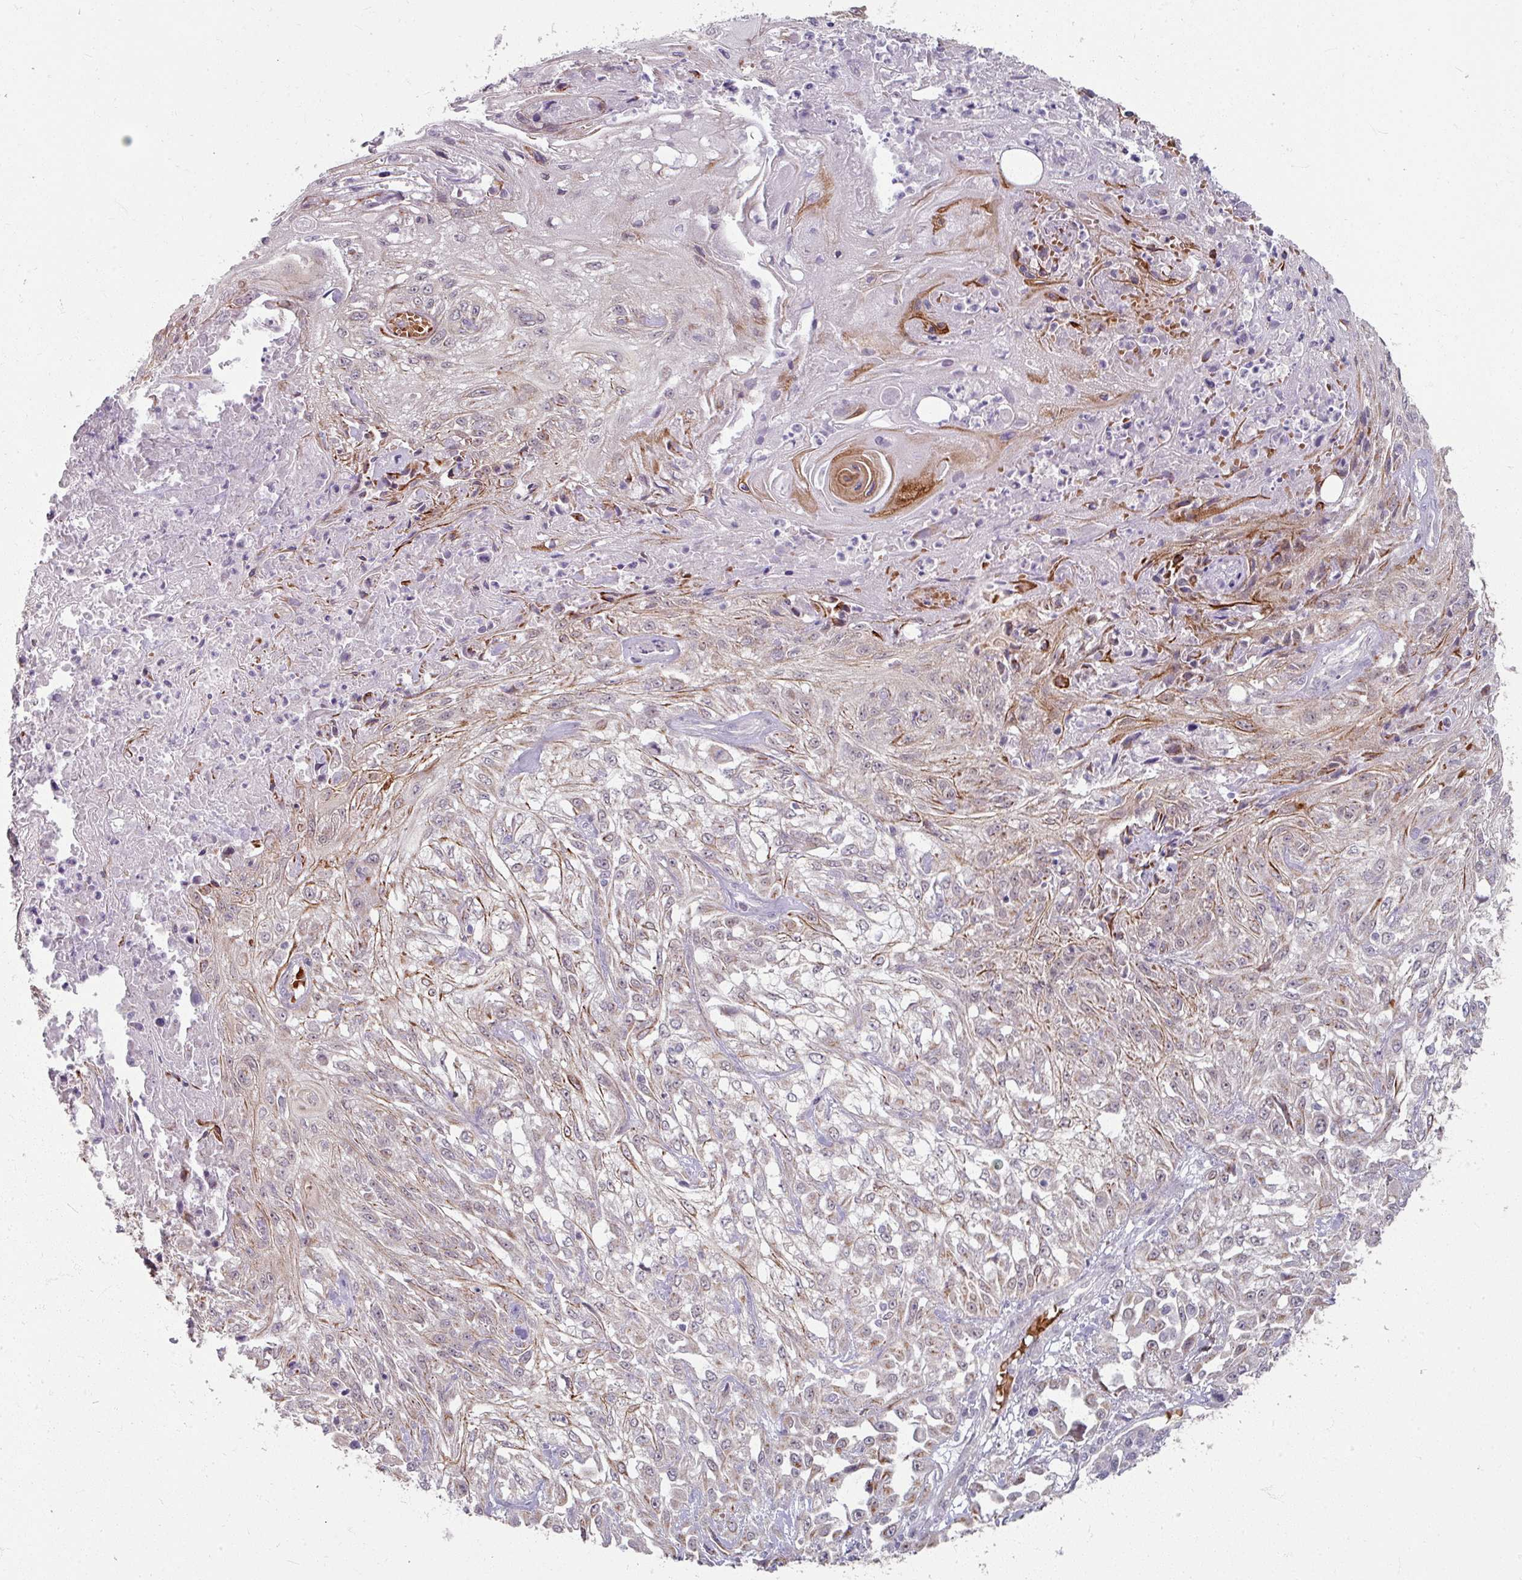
{"staining": {"intensity": "moderate", "quantity": "<25%", "location": "cytoplasmic/membranous"}, "tissue": "skin cancer", "cell_type": "Tumor cells", "image_type": "cancer", "snomed": [{"axis": "morphology", "description": "Squamous cell carcinoma, NOS"}, {"axis": "morphology", "description": "Squamous cell carcinoma, metastatic, NOS"}, {"axis": "topography", "description": "Skin"}, {"axis": "topography", "description": "Lymph node"}], "caption": "The immunohistochemical stain labels moderate cytoplasmic/membranous expression in tumor cells of skin metastatic squamous cell carcinoma tissue. Nuclei are stained in blue.", "gene": "KMT5C", "patient": {"sex": "male", "age": 75}}